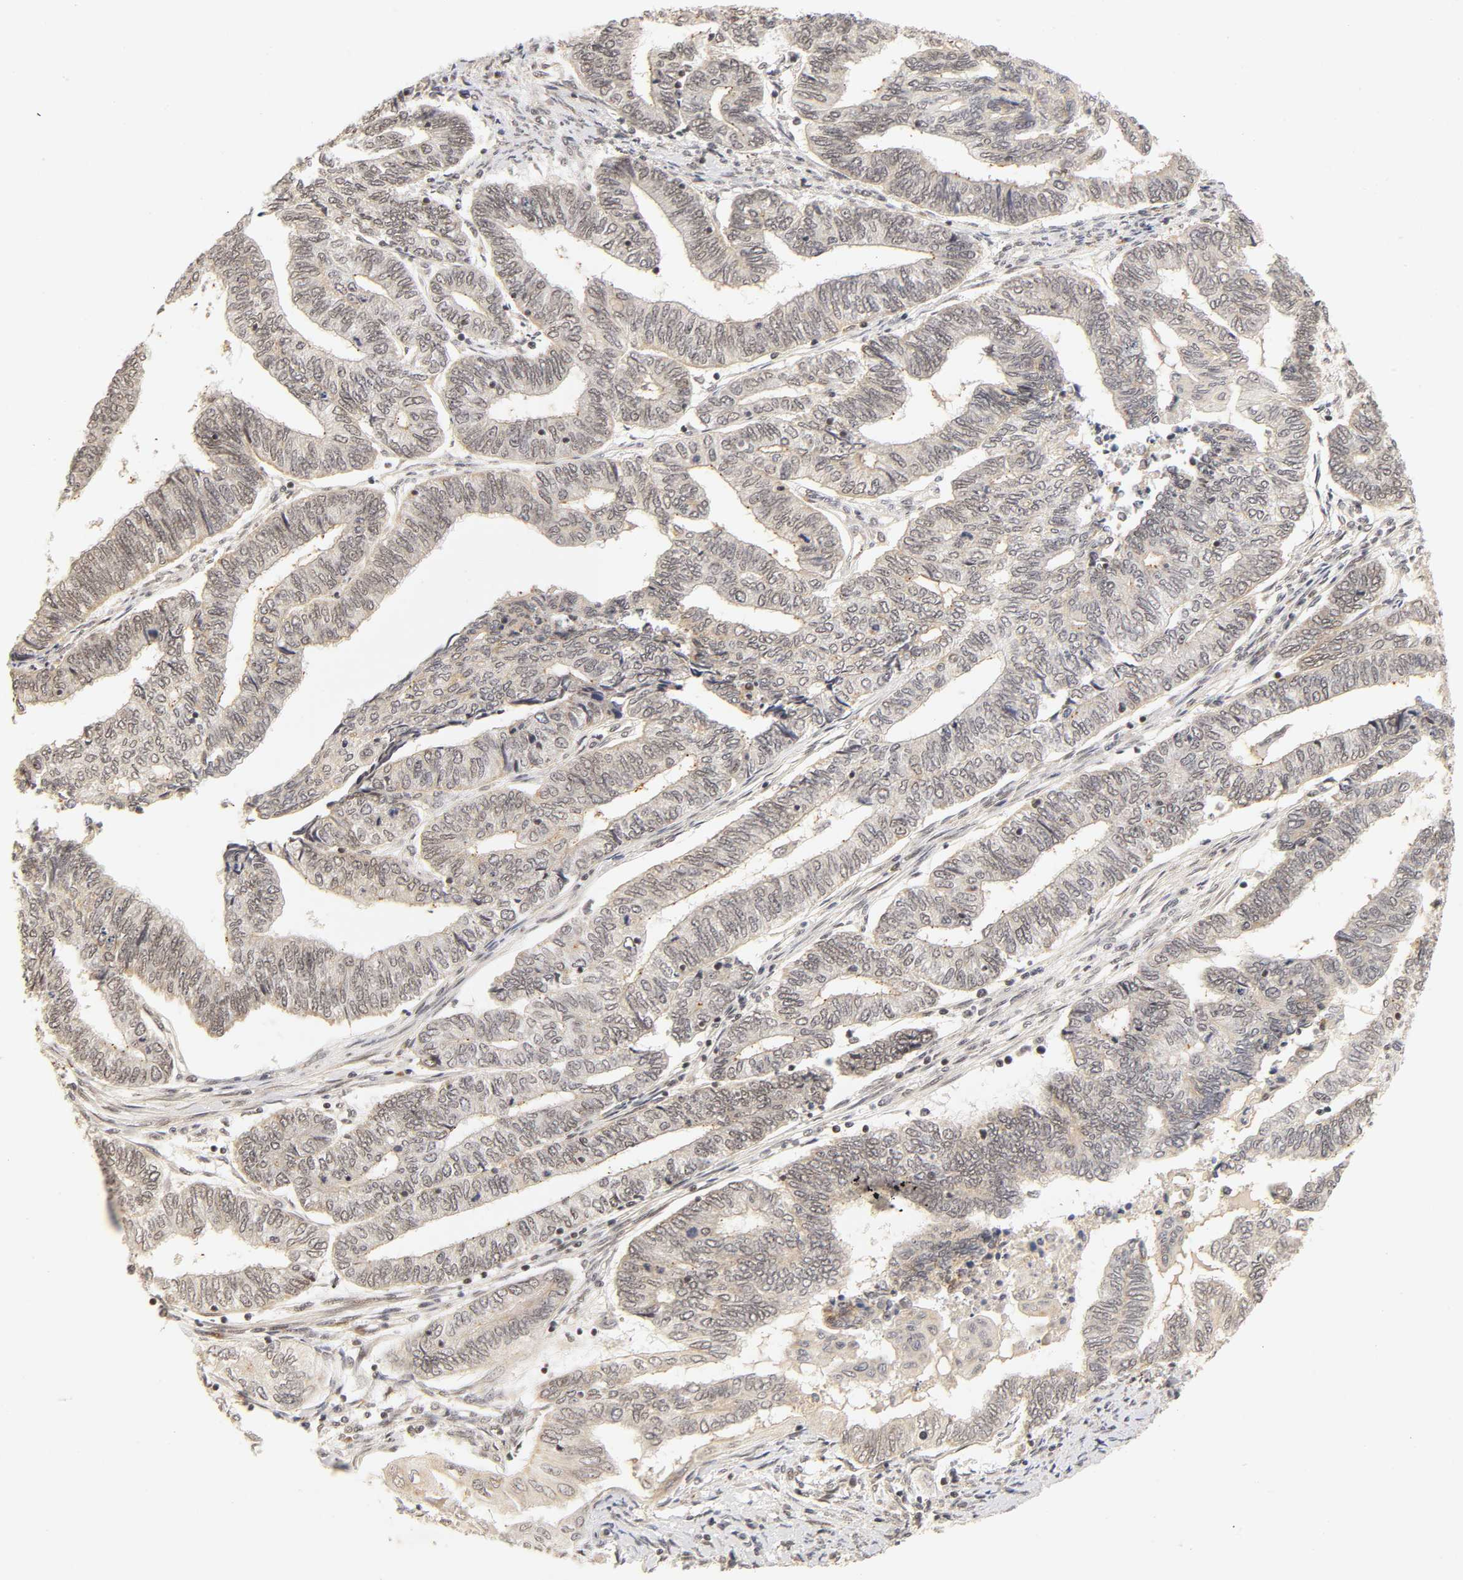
{"staining": {"intensity": "negative", "quantity": "none", "location": "none"}, "tissue": "endometrial cancer", "cell_type": "Tumor cells", "image_type": "cancer", "snomed": [{"axis": "morphology", "description": "Adenocarcinoma, NOS"}, {"axis": "topography", "description": "Uterus"}, {"axis": "topography", "description": "Endometrium"}], "caption": "Immunohistochemistry (IHC) photomicrograph of endometrial cancer (adenocarcinoma) stained for a protein (brown), which demonstrates no staining in tumor cells.", "gene": "TAF10", "patient": {"sex": "female", "age": 70}}